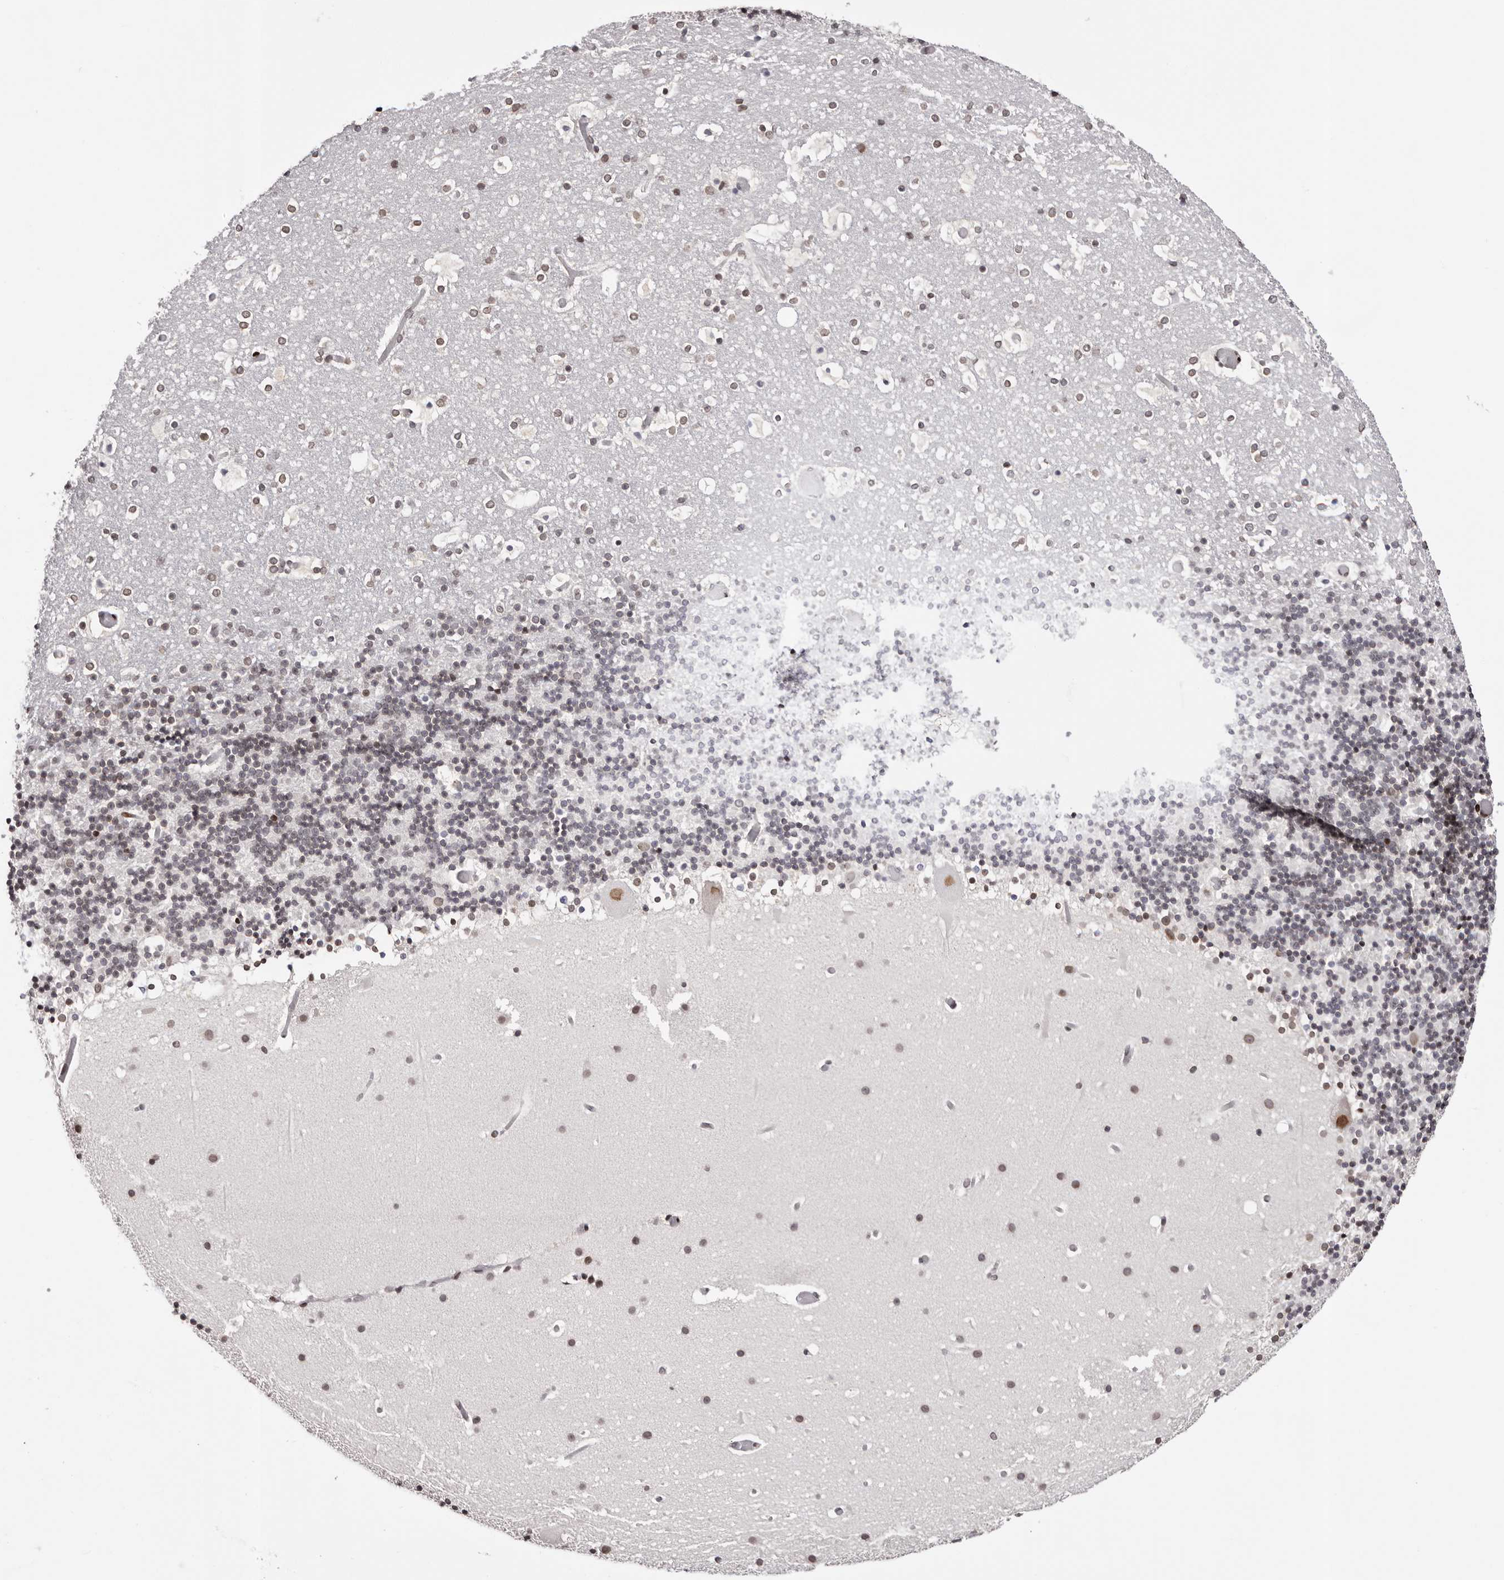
{"staining": {"intensity": "moderate", "quantity": "25%-75%", "location": "nuclear"}, "tissue": "cerebellum", "cell_type": "Cells in granular layer", "image_type": "normal", "snomed": [{"axis": "morphology", "description": "Normal tissue, NOS"}, {"axis": "topography", "description": "Cerebellum"}], "caption": "Moderate nuclear staining is seen in about 25%-75% of cells in granular layer in unremarkable cerebellum.", "gene": "NUP153", "patient": {"sex": "male", "age": 57}}